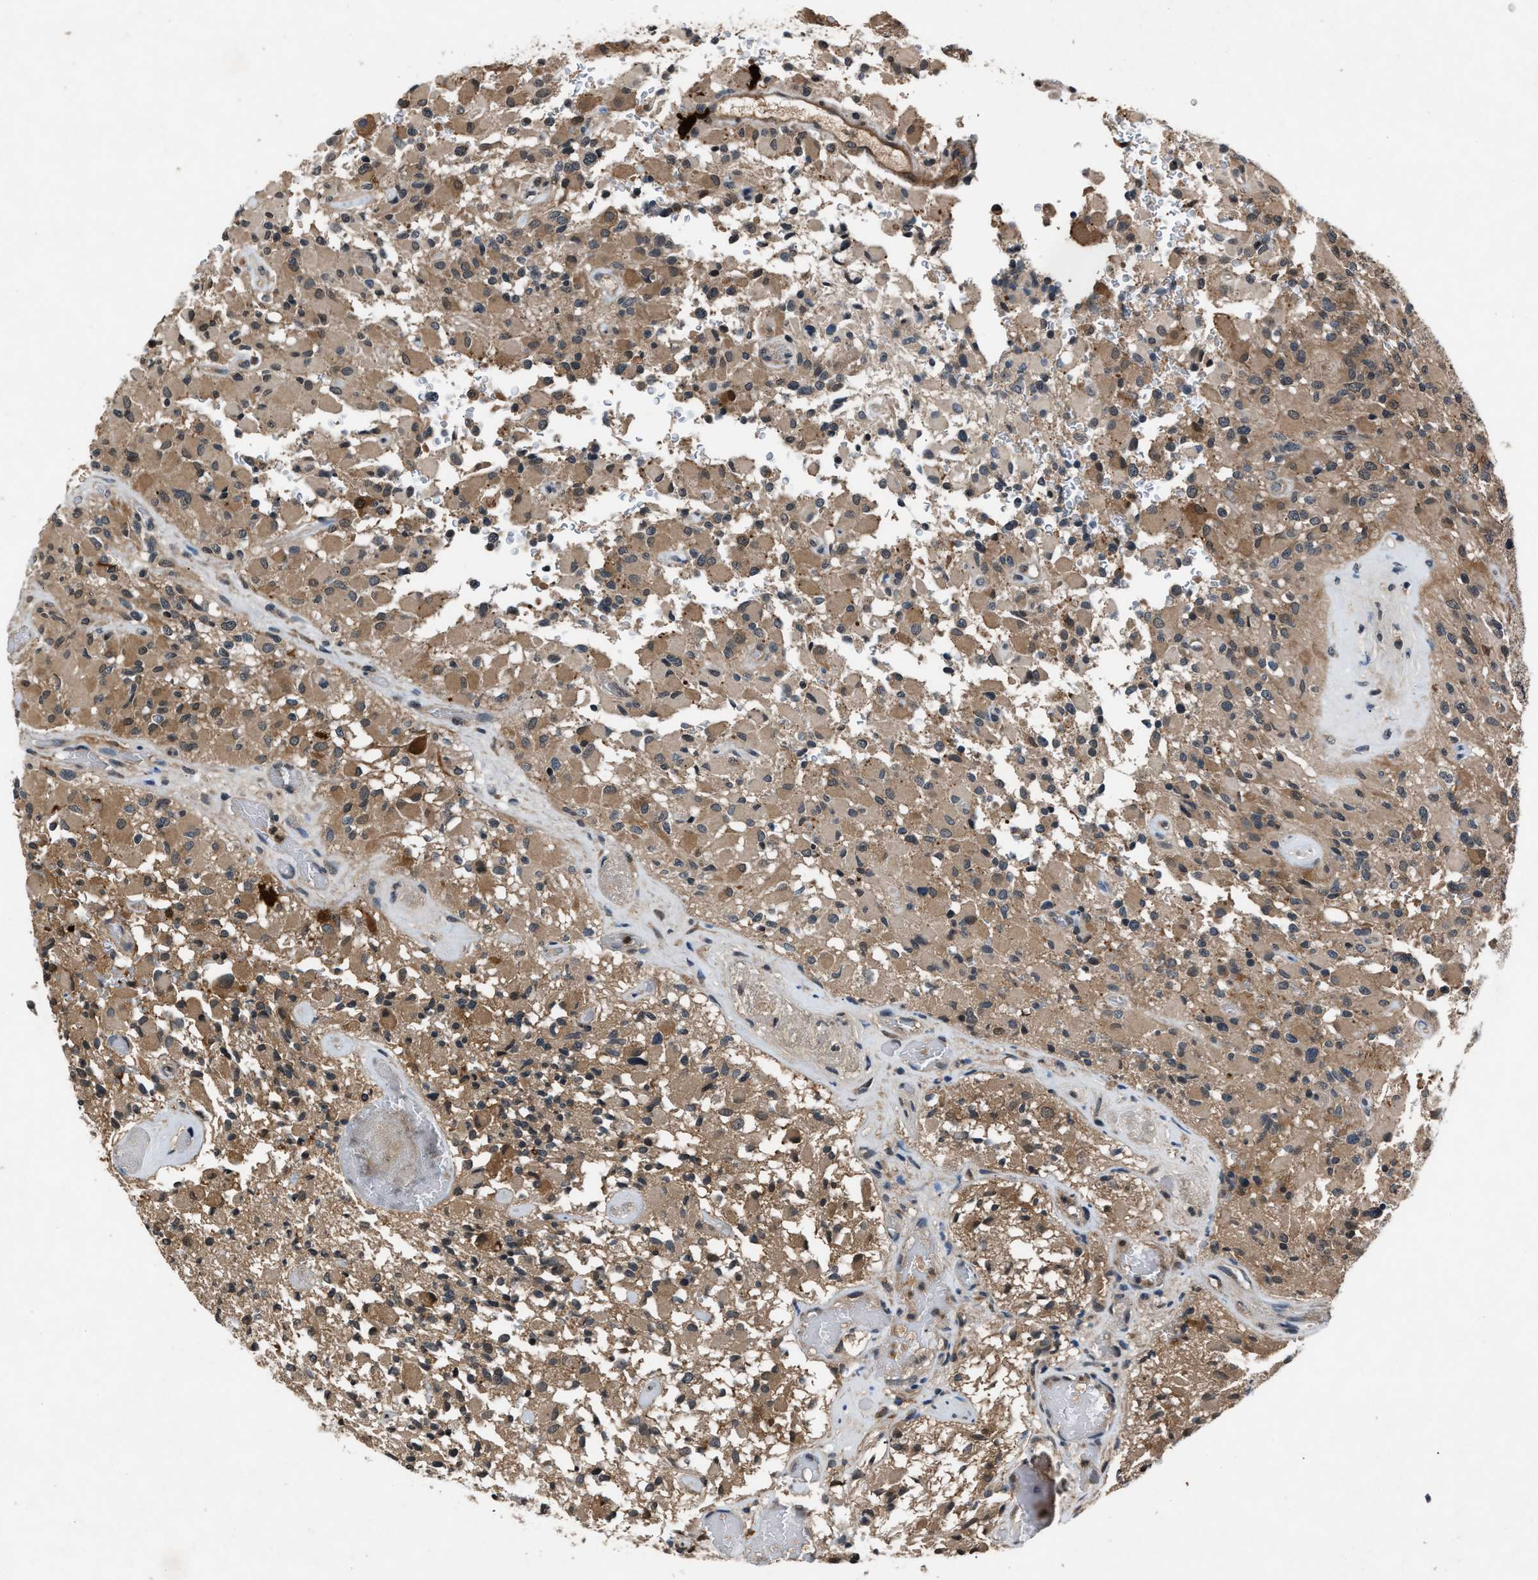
{"staining": {"intensity": "moderate", "quantity": ">75%", "location": "cytoplasmic/membranous"}, "tissue": "glioma", "cell_type": "Tumor cells", "image_type": "cancer", "snomed": [{"axis": "morphology", "description": "Glioma, malignant, High grade"}, {"axis": "topography", "description": "Brain"}], "caption": "Protein staining of malignant glioma (high-grade) tissue demonstrates moderate cytoplasmic/membranous expression in about >75% of tumor cells. Using DAB (brown) and hematoxylin (blue) stains, captured at high magnification using brightfield microscopy.", "gene": "TP53I3", "patient": {"sex": "male", "age": 71}}